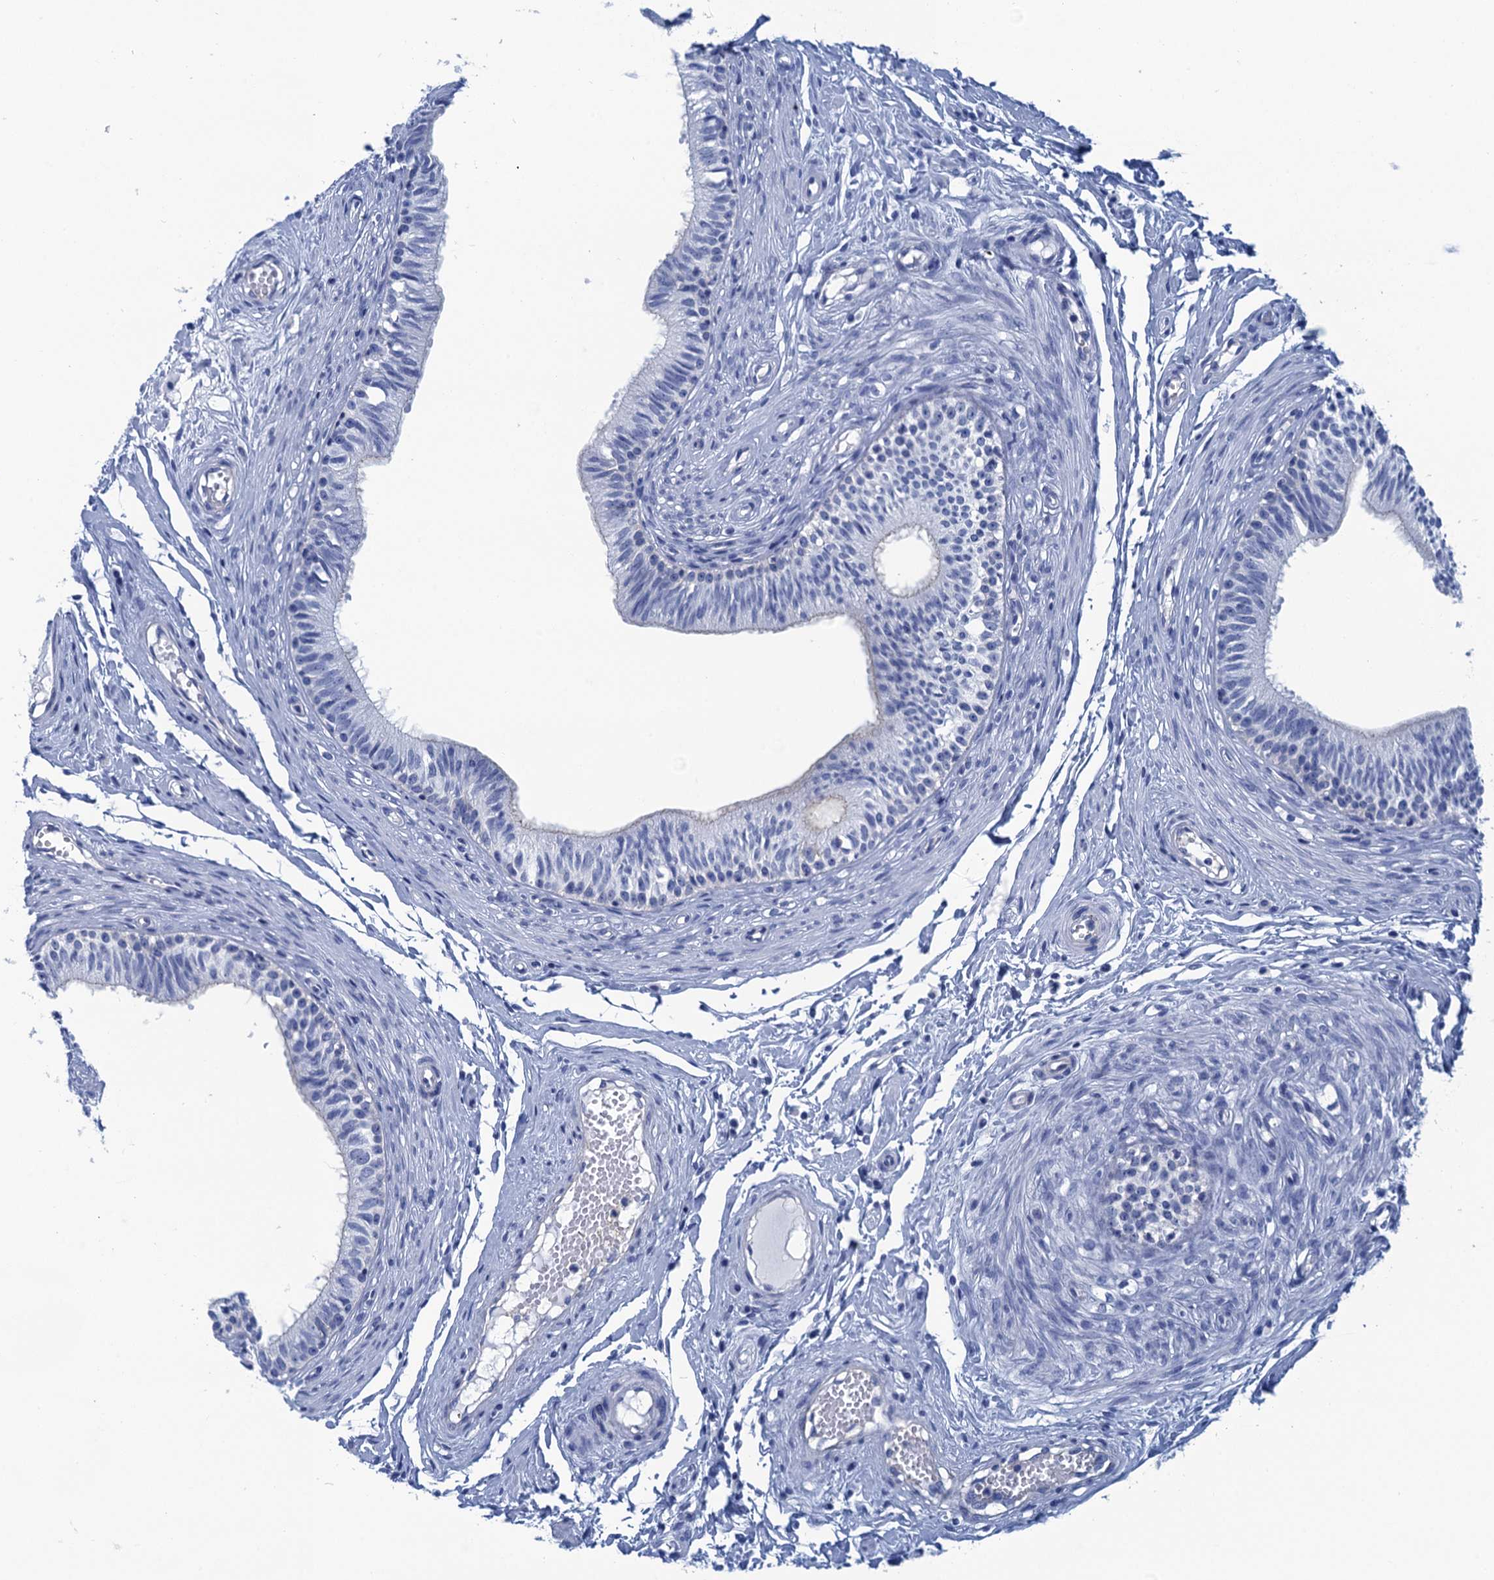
{"staining": {"intensity": "negative", "quantity": "none", "location": "none"}, "tissue": "epididymis", "cell_type": "Glandular cells", "image_type": "normal", "snomed": [{"axis": "morphology", "description": "Normal tissue, NOS"}, {"axis": "topography", "description": "Epididymis, spermatic cord, NOS"}], "caption": "This is a photomicrograph of immunohistochemistry (IHC) staining of unremarkable epididymis, which shows no staining in glandular cells.", "gene": "CALML5", "patient": {"sex": "male", "age": 22}}